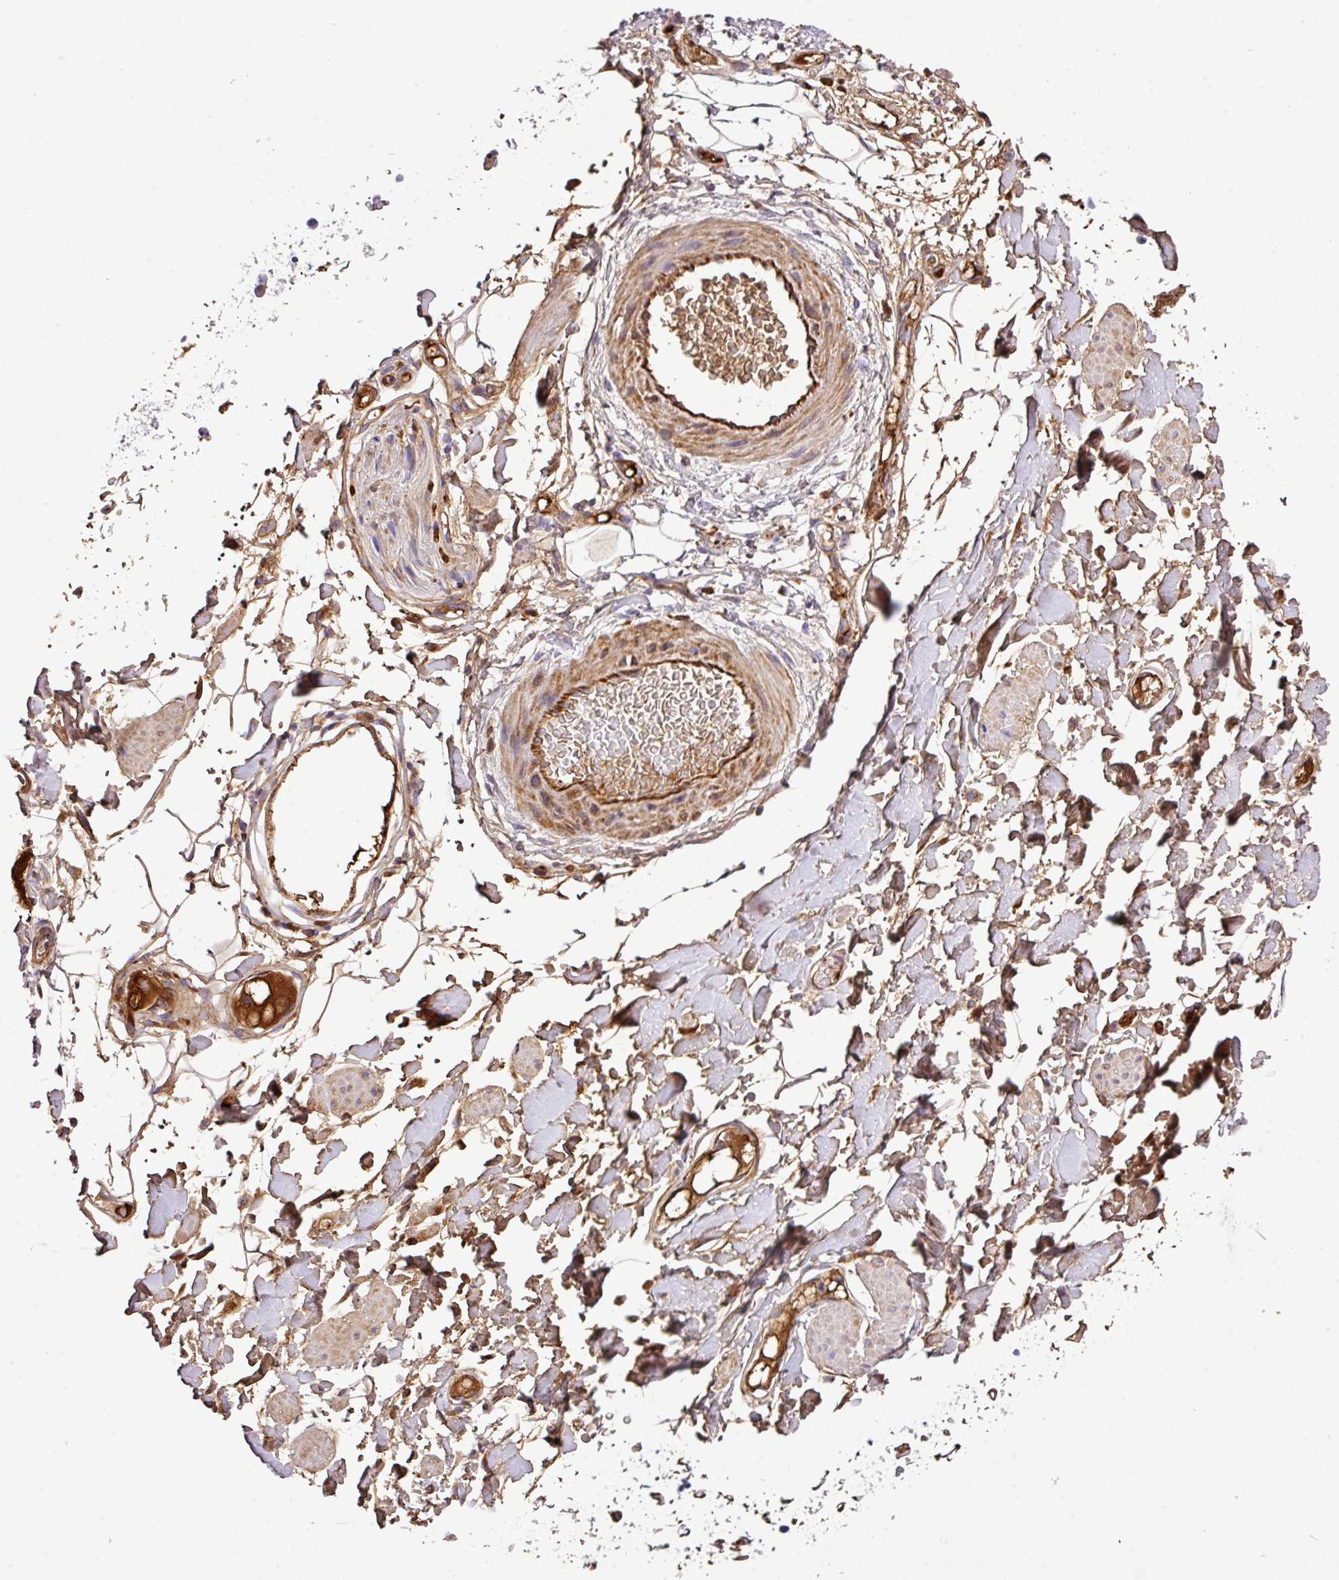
{"staining": {"intensity": "weak", "quantity": ">75%", "location": "cytoplasmic/membranous"}, "tissue": "adipose tissue", "cell_type": "Adipocytes", "image_type": "normal", "snomed": [{"axis": "morphology", "description": "Normal tissue, NOS"}, {"axis": "topography", "description": "Vulva"}, {"axis": "topography", "description": "Peripheral nerve tissue"}], "caption": "Protein staining demonstrates weak cytoplasmic/membranous expression in approximately >75% of adipocytes in normal adipose tissue.", "gene": "CTXN2", "patient": {"sex": "female", "age": 68}}